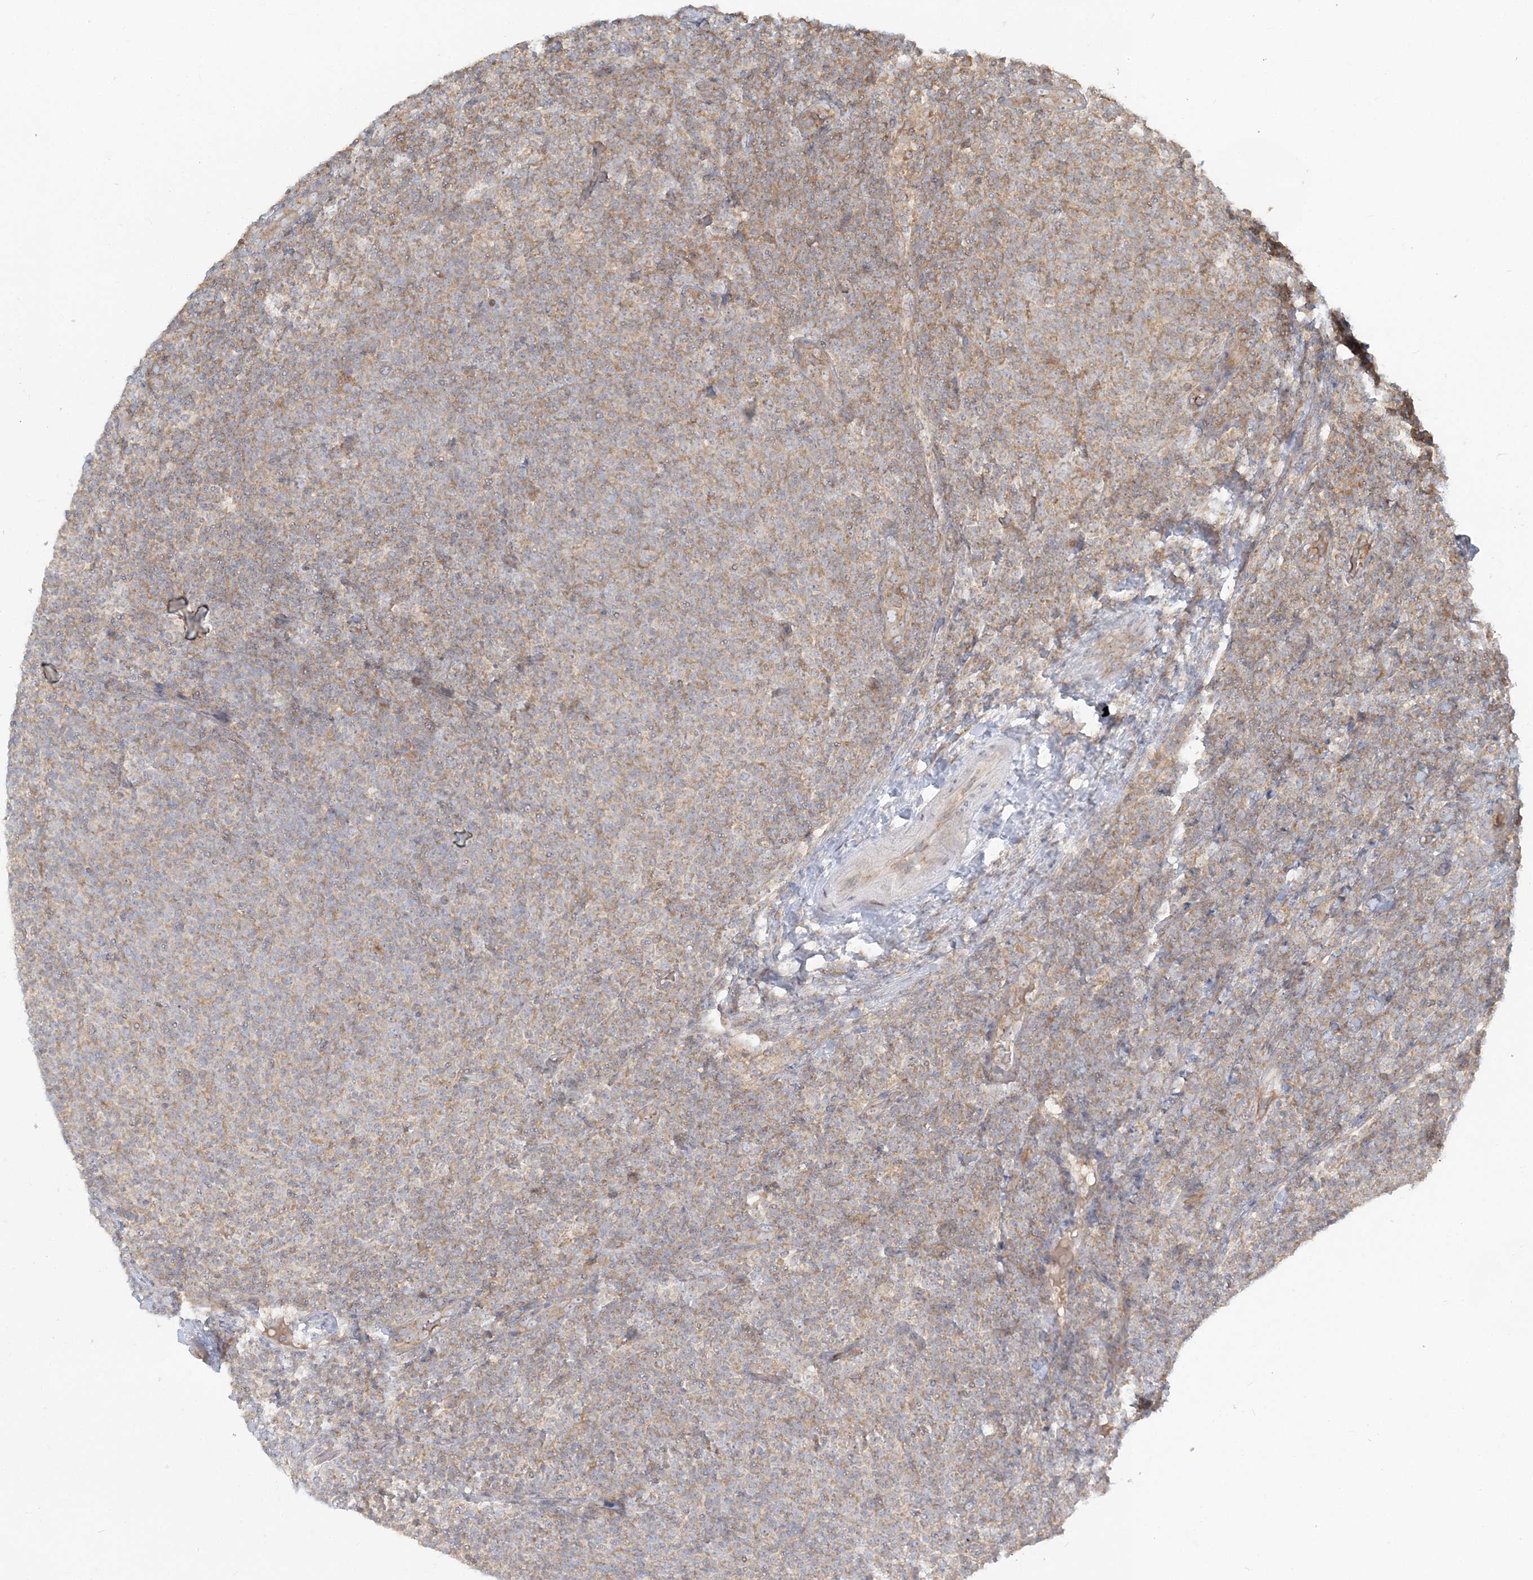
{"staining": {"intensity": "weak", "quantity": "25%-75%", "location": "cytoplasmic/membranous"}, "tissue": "lymphoma", "cell_type": "Tumor cells", "image_type": "cancer", "snomed": [{"axis": "morphology", "description": "Malignant lymphoma, non-Hodgkin's type, Low grade"}, {"axis": "topography", "description": "Lymph node"}], "caption": "This is an image of immunohistochemistry staining of low-grade malignant lymphoma, non-Hodgkin's type, which shows weak staining in the cytoplasmic/membranous of tumor cells.", "gene": "AP1AR", "patient": {"sex": "male", "age": 66}}